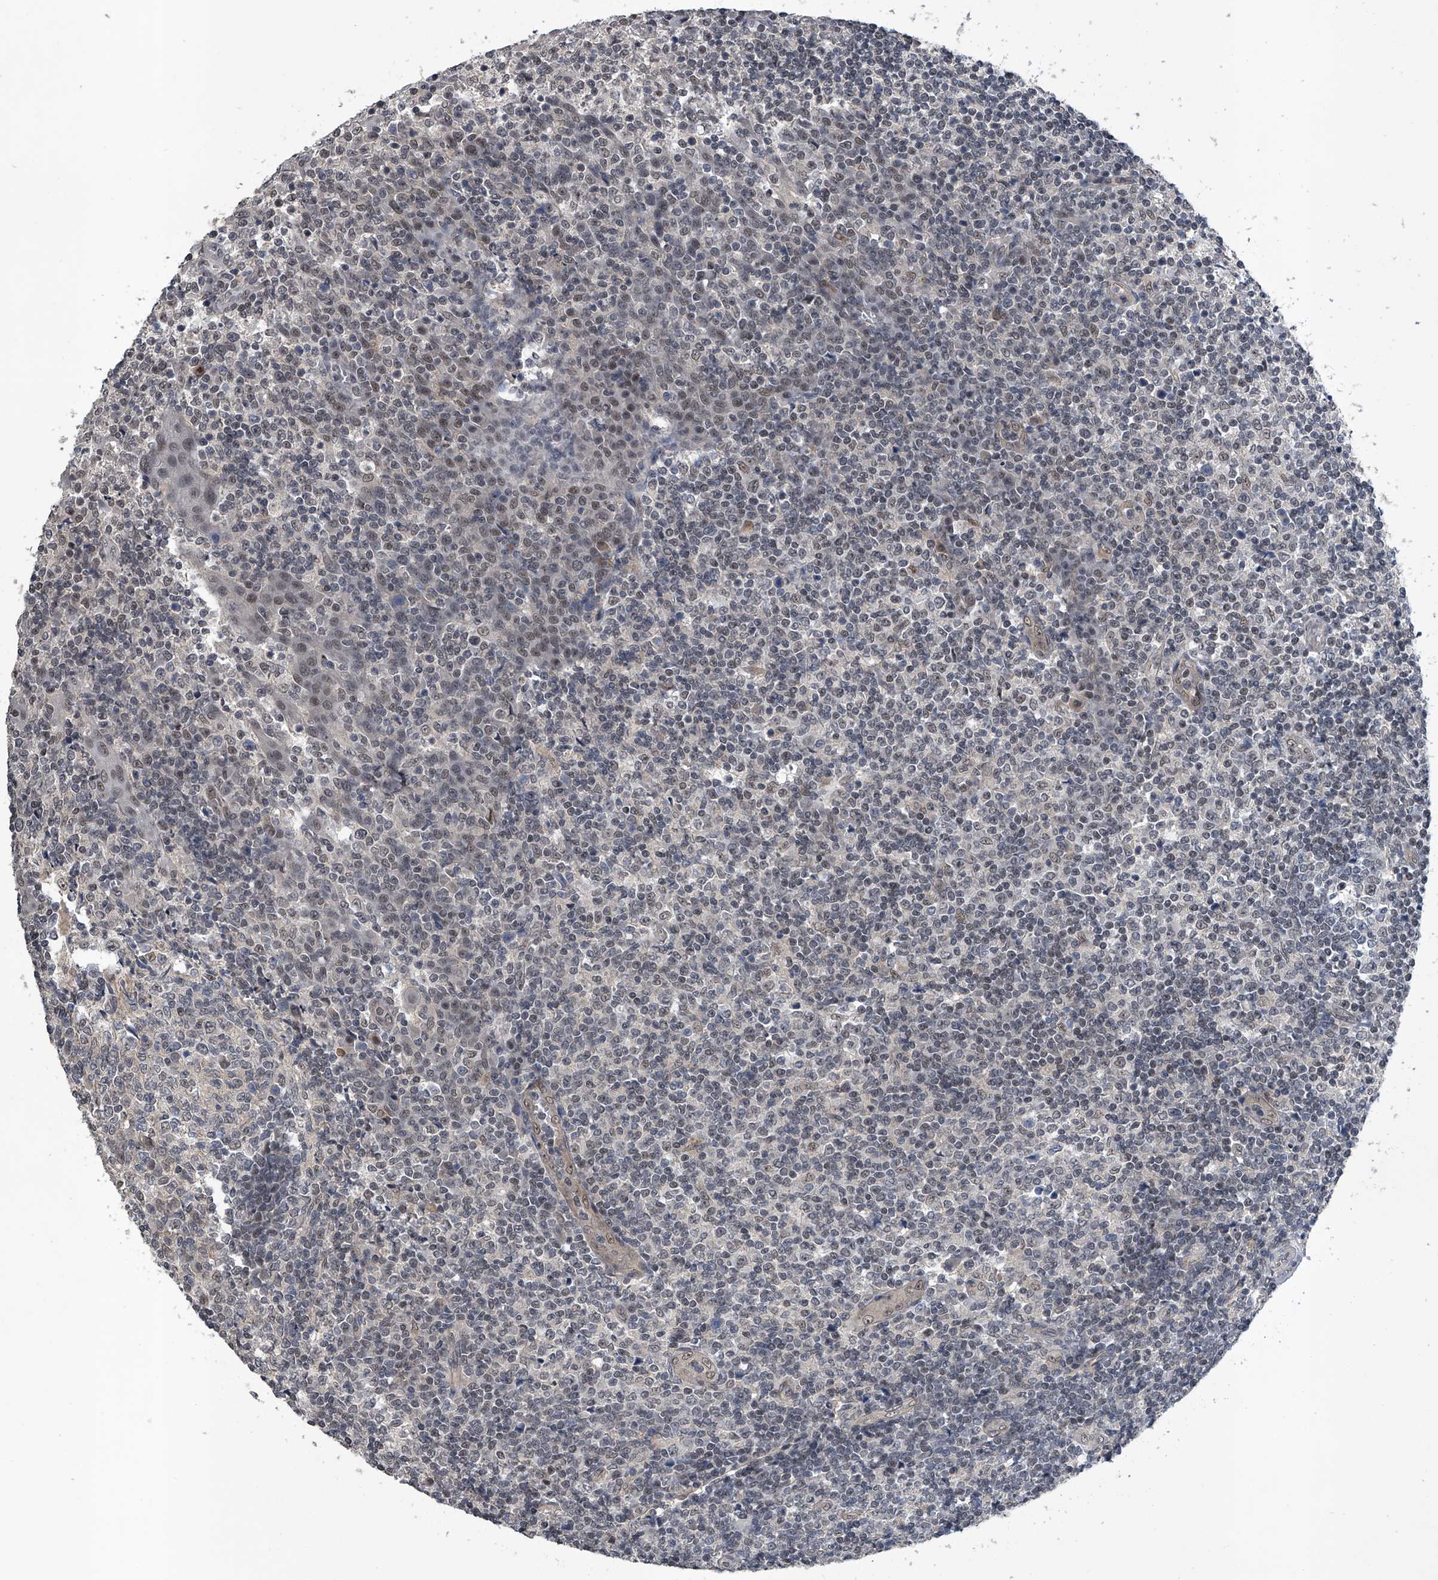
{"staining": {"intensity": "negative", "quantity": "none", "location": "none"}, "tissue": "tonsil", "cell_type": "Germinal center cells", "image_type": "normal", "snomed": [{"axis": "morphology", "description": "Normal tissue, NOS"}, {"axis": "topography", "description": "Tonsil"}], "caption": "Germinal center cells are negative for protein expression in benign human tonsil. (DAB (3,3'-diaminobenzidine) IHC, high magnification).", "gene": "SLC12A8", "patient": {"sex": "female", "age": 19}}